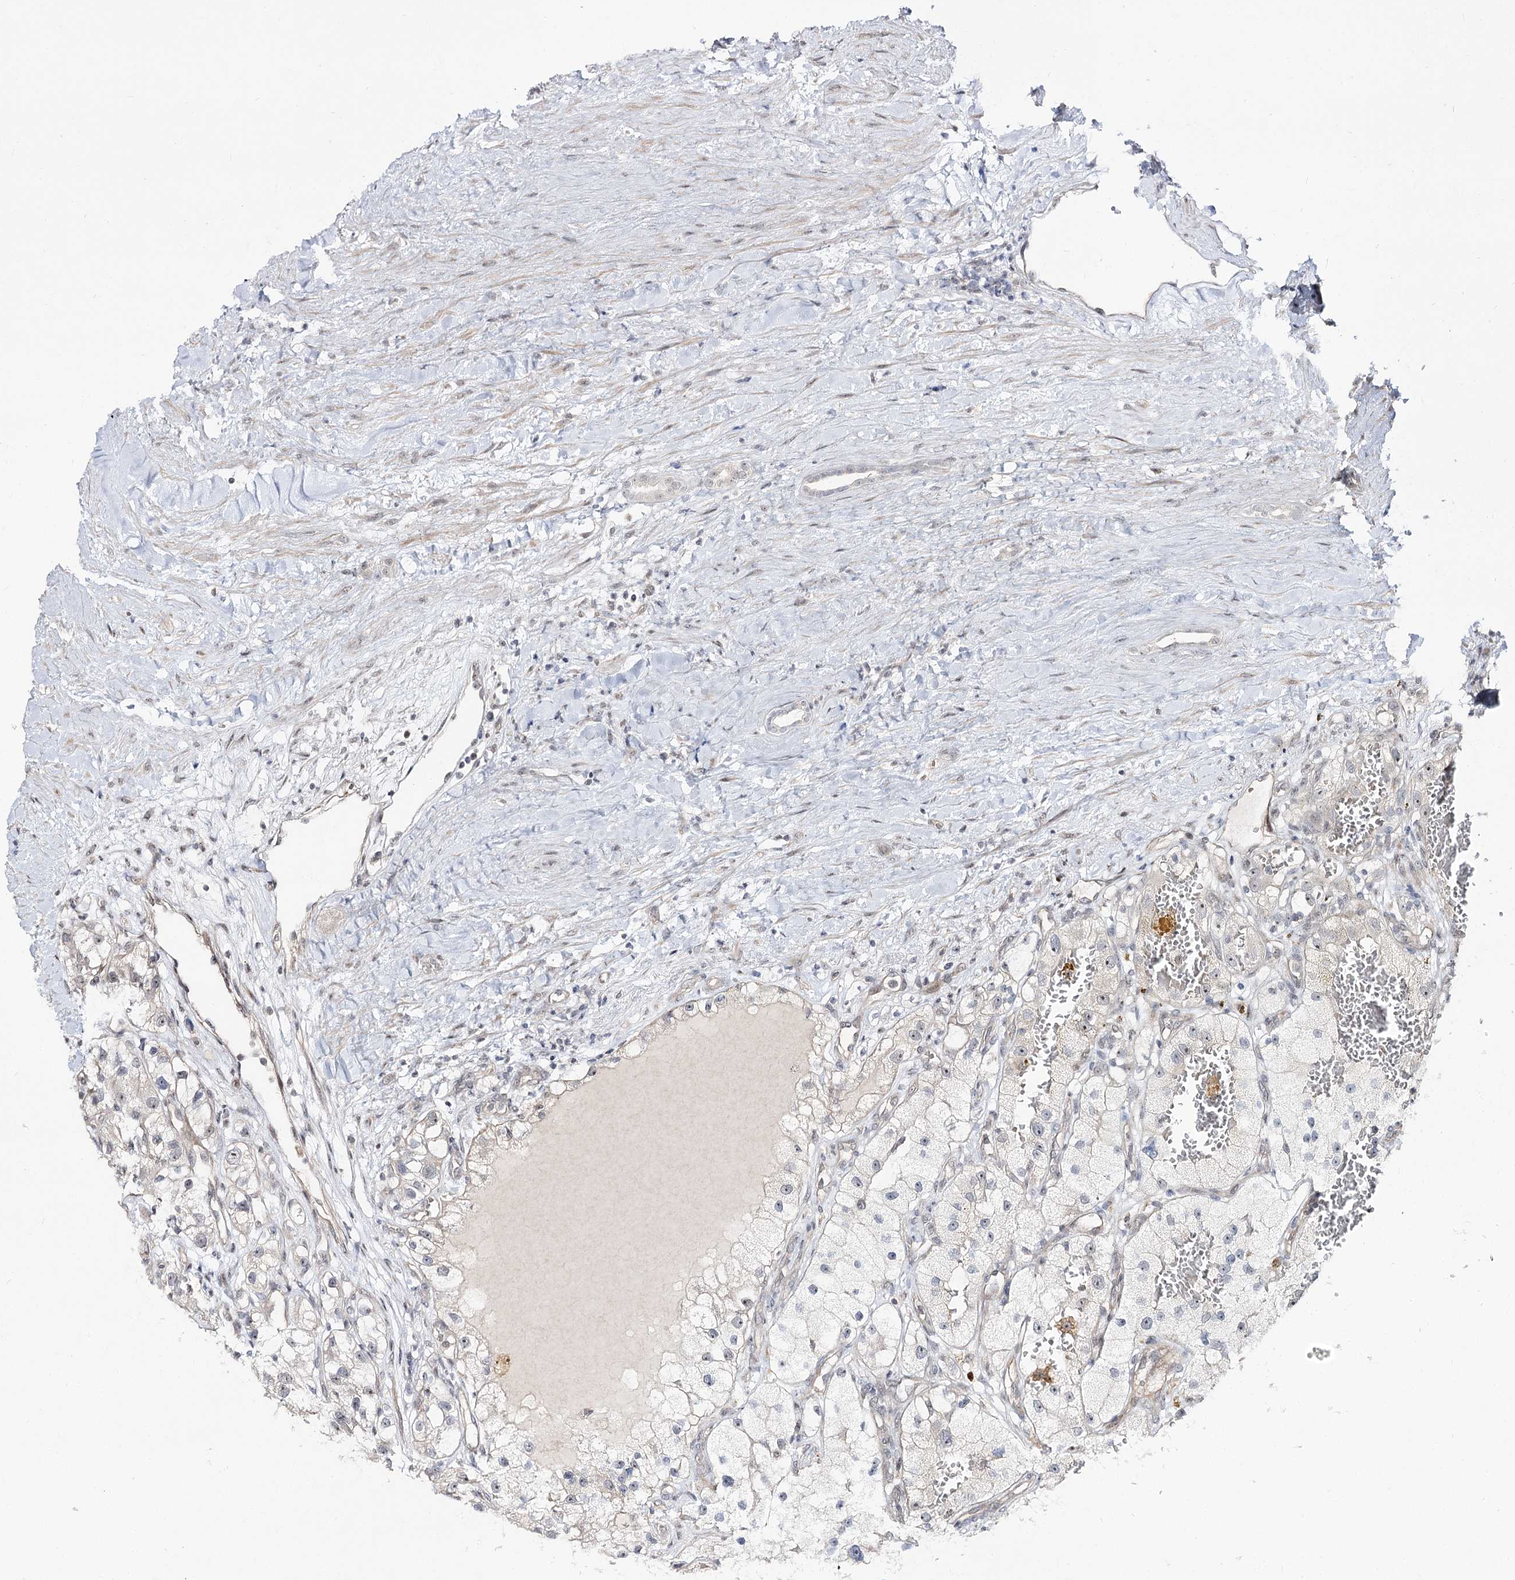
{"staining": {"intensity": "negative", "quantity": "none", "location": "none"}, "tissue": "renal cancer", "cell_type": "Tumor cells", "image_type": "cancer", "snomed": [{"axis": "morphology", "description": "Adenocarcinoma, NOS"}, {"axis": "topography", "description": "Kidney"}], "caption": "DAB immunohistochemical staining of renal adenocarcinoma demonstrates no significant expression in tumor cells.", "gene": "RRP9", "patient": {"sex": "female", "age": 57}}